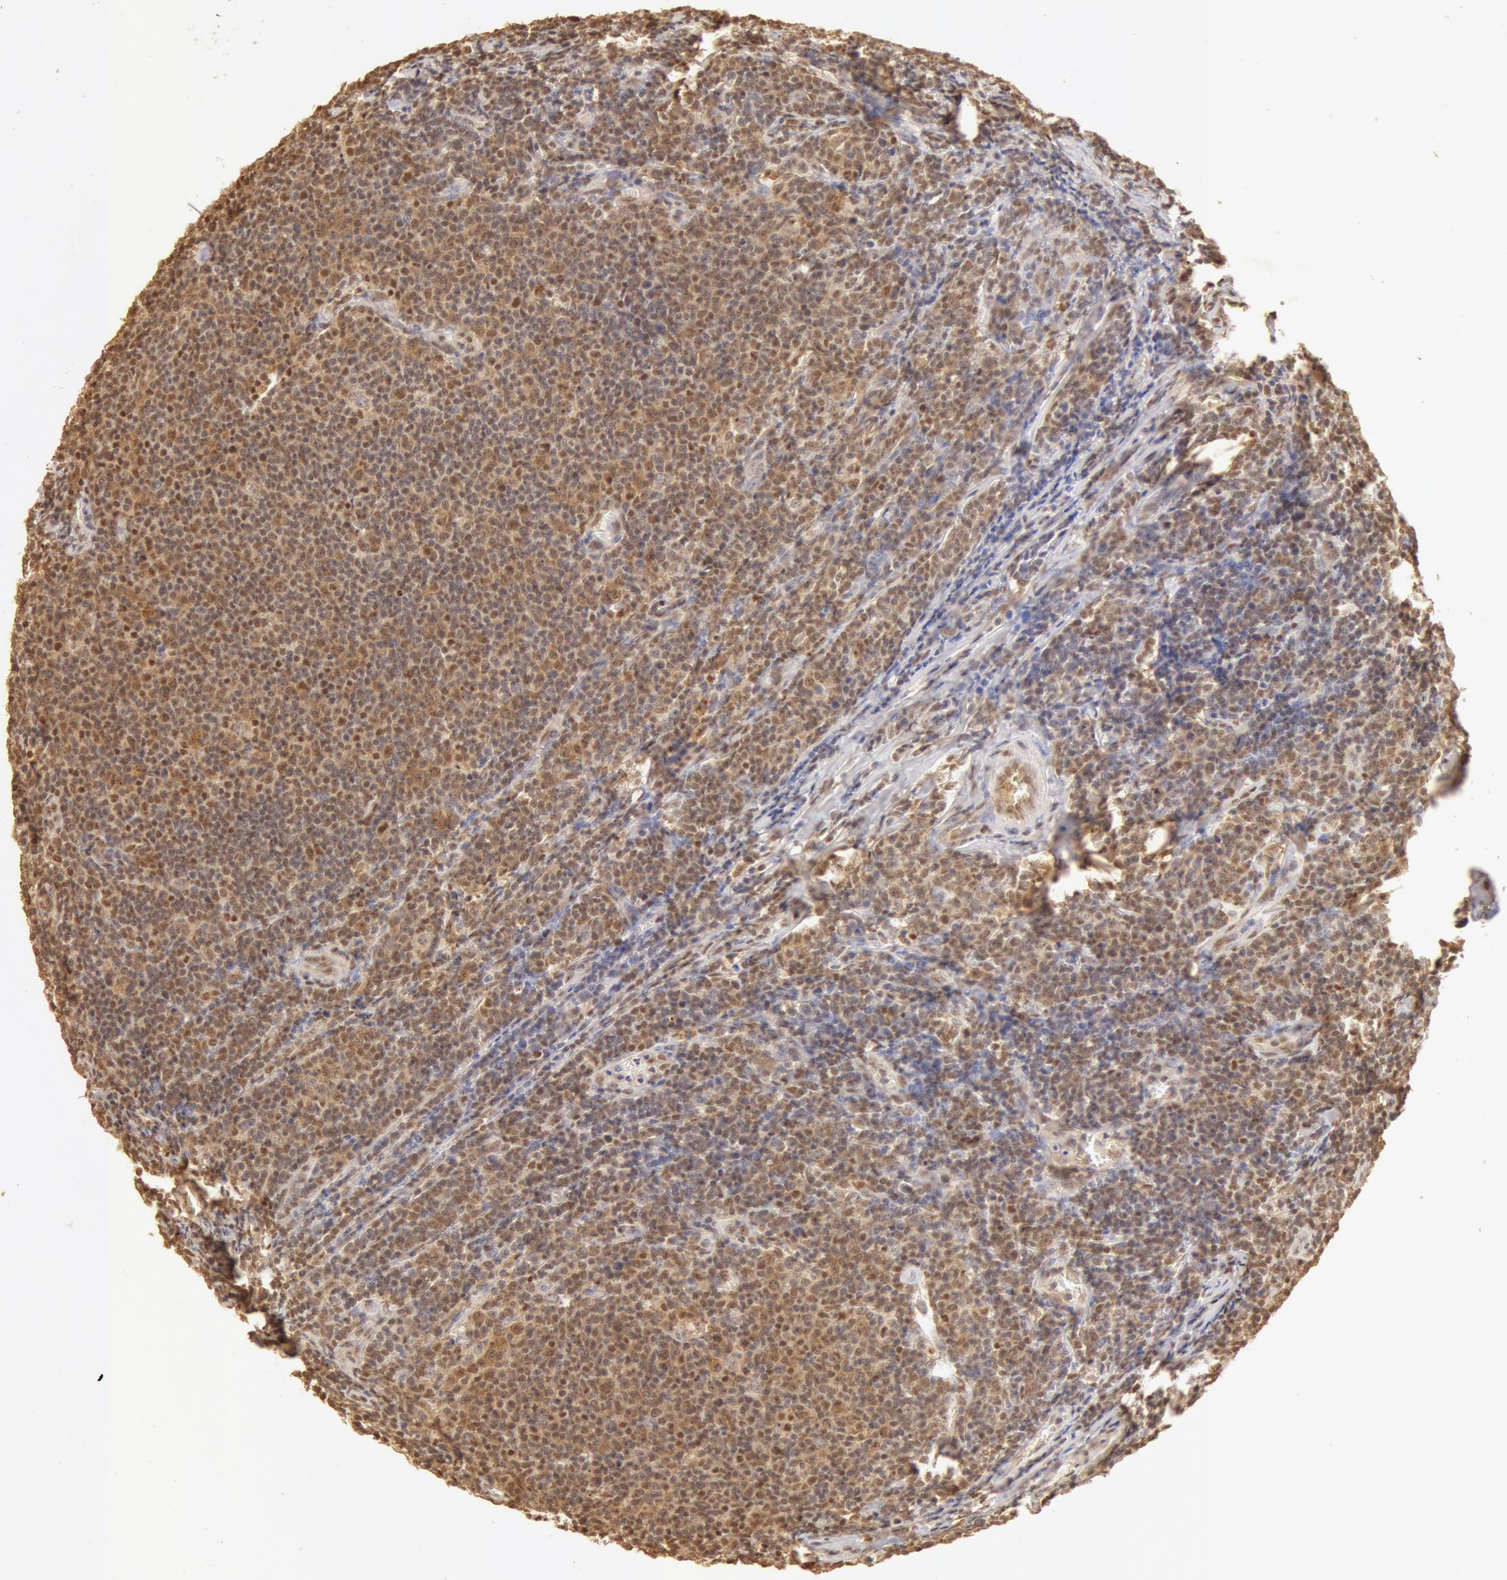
{"staining": {"intensity": "moderate", "quantity": ">75%", "location": "cytoplasmic/membranous,nuclear"}, "tissue": "lymphoma", "cell_type": "Tumor cells", "image_type": "cancer", "snomed": [{"axis": "morphology", "description": "Malignant lymphoma, non-Hodgkin's type, Low grade"}, {"axis": "topography", "description": "Lymph node"}], "caption": "Lymphoma stained with a protein marker displays moderate staining in tumor cells.", "gene": "SNRNP70", "patient": {"sex": "male", "age": 74}}